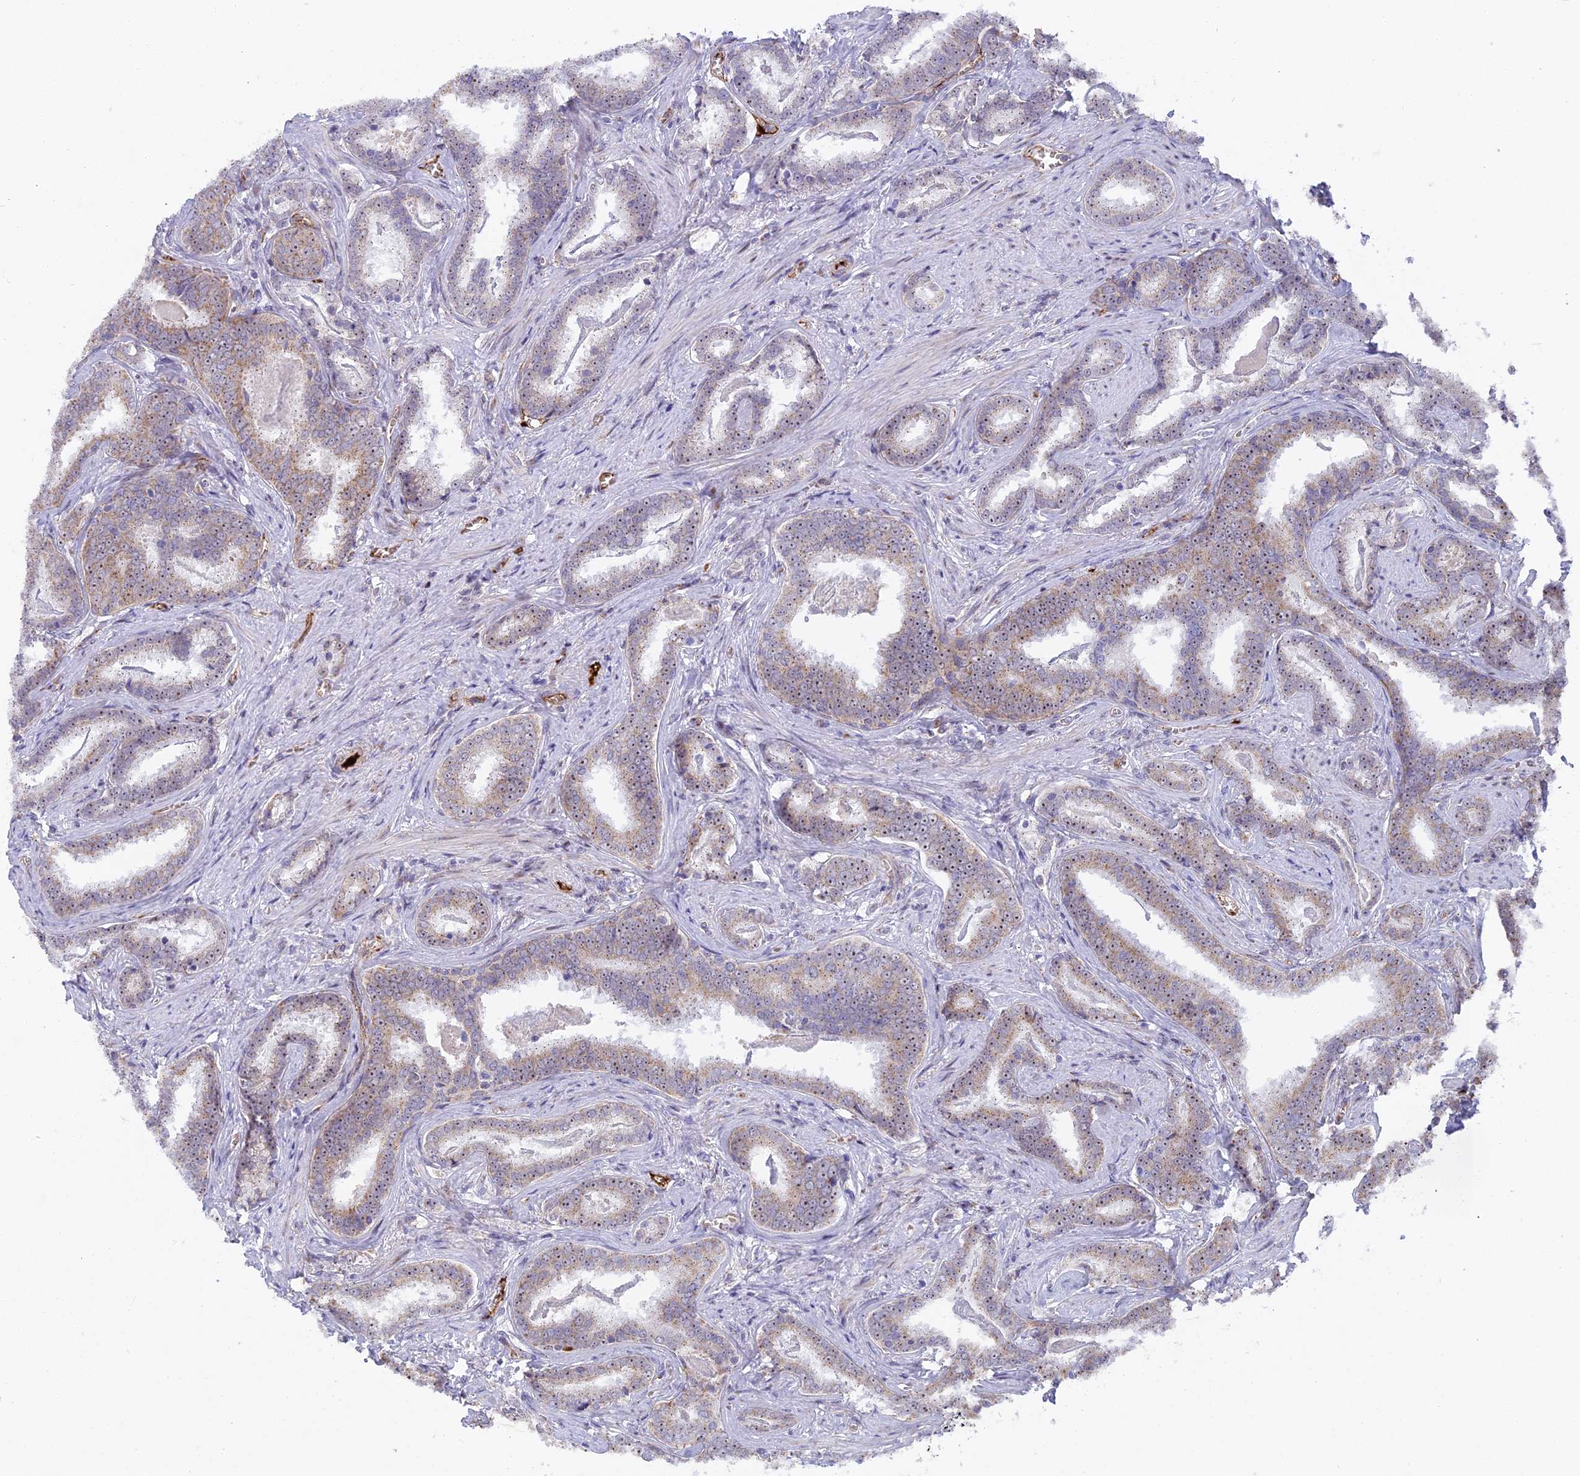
{"staining": {"intensity": "weak", "quantity": ">75%", "location": "cytoplasmic/membranous"}, "tissue": "prostate cancer", "cell_type": "Tumor cells", "image_type": "cancer", "snomed": [{"axis": "morphology", "description": "Adenocarcinoma, High grade"}, {"axis": "topography", "description": "Prostate"}], "caption": "Weak cytoplasmic/membranous expression for a protein is appreciated in approximately >75% of tumor cells of prostate cancer using immunohistochemistry (IHC).", "gene": "DTWD1", "patient": {"sex": "male", "age": 67}}